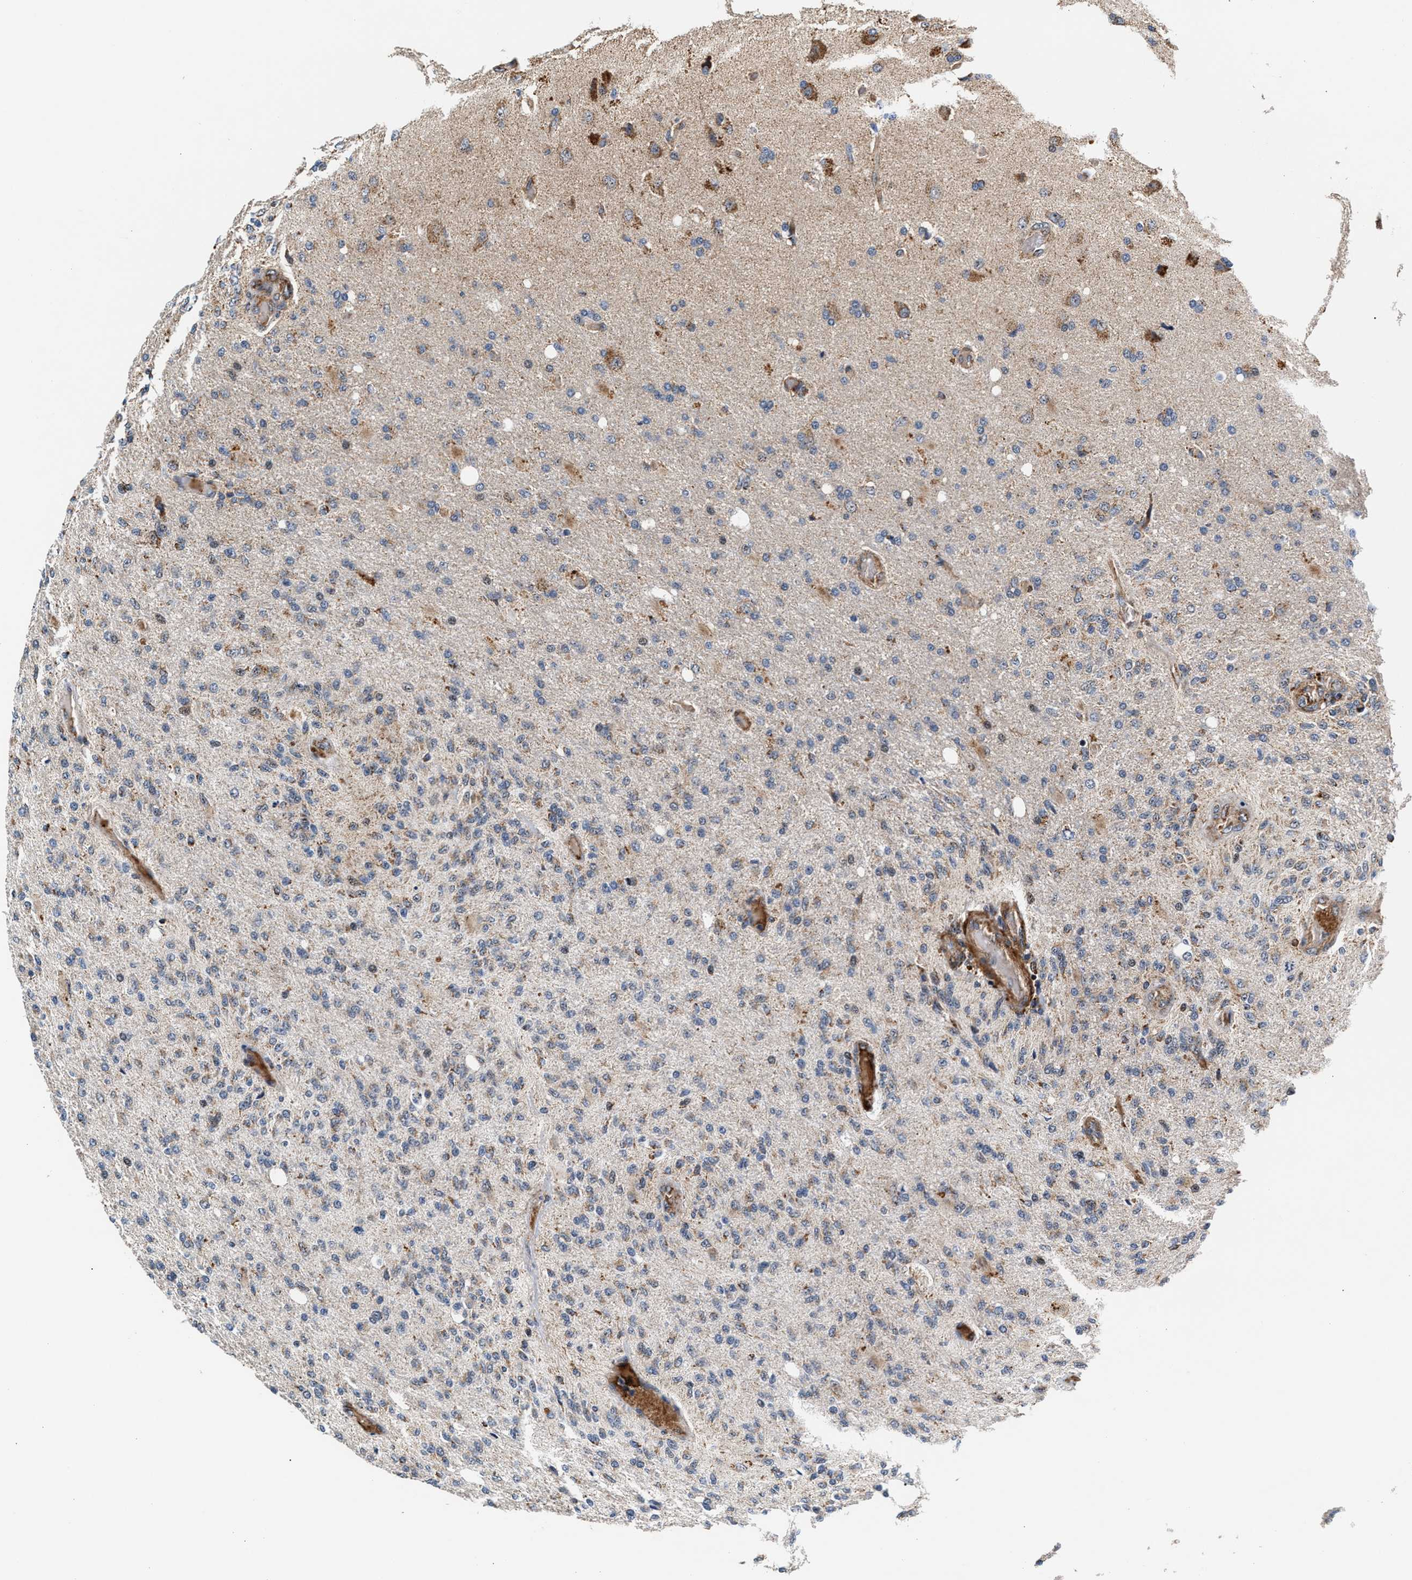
{"staining": {"intensity": "weak", "quantity": "25%-75%", "location": "cytoplasmic/membranous"}, "tissue": "glioma", "cell_type": "Tumor cells", "image_type": "cancer", "snomed": [{"axis": "morphology", "description": "Normal tissue, NOS"}, {"axis": "morphology", "description": "Glioma, malignant, High grade"}, {"axis": "topography", "description": "Cerebral cortex"}], "caption": "This histopathology image displays glioma stained with immunohistochemistry to label a protein in brown. The cytoplasmic/membranous of tumor cells show weak positivity for the protein. Nuclei are counter-stained blue.", "gene": "SGK1", "patient": {"sex": "male", "age": 77}}